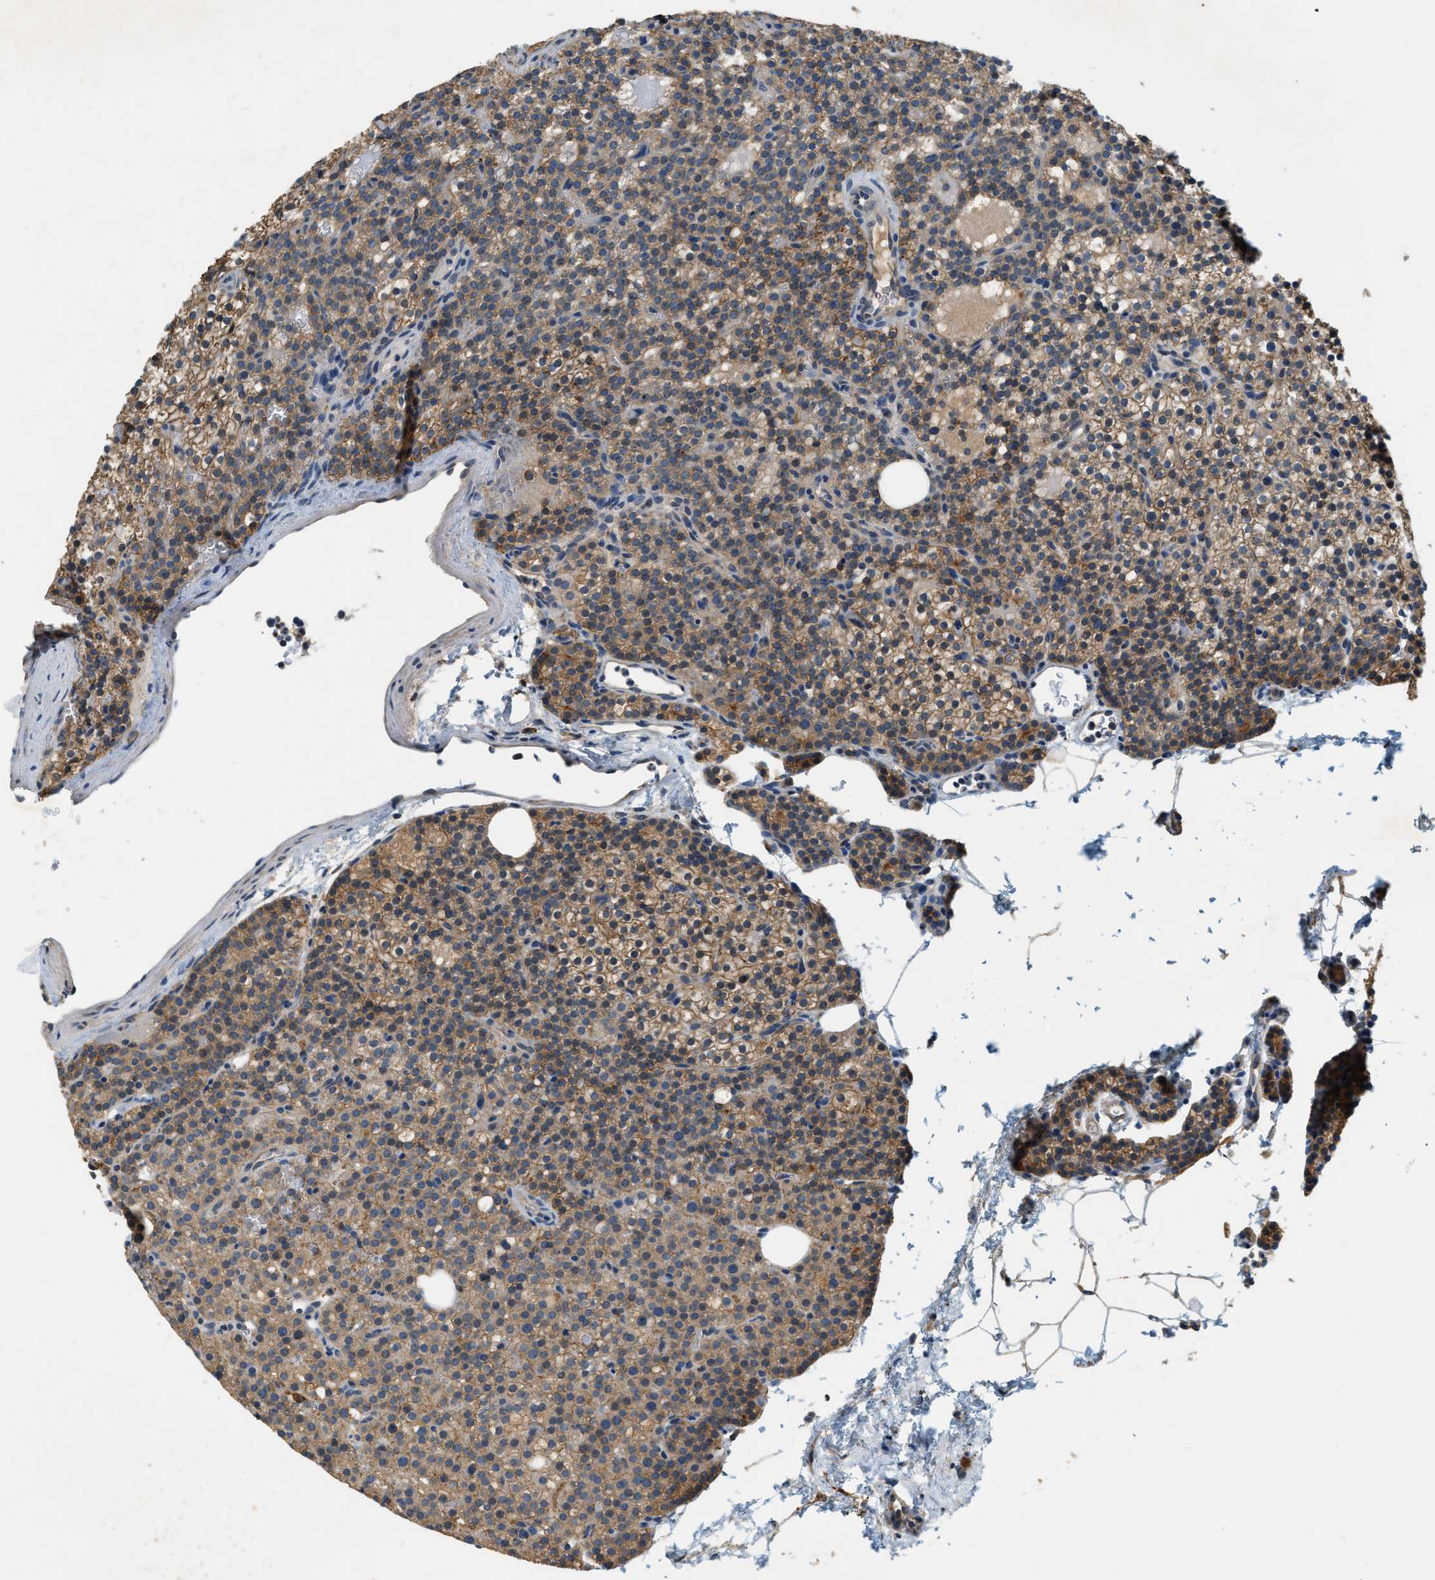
{"staining": {"intensity": "moderate", "quantity": ">75%", "location": "cytoplasmic/membranous"}, "tissue": "parathyroid gland", "cell_type": "Glandular cells", "image_type": "normal", "snomed": [{"axis": "morphology", "description": "Normal tissue, NOS"}, {"axis": "morphology", "description": "Adenoma, NOS"}, {"axis": "topography", "description": "Parathyroid gland"}], "caption": "Glandular cells reveal medium levels of moderate cytoplasmic/membranous positivity in about >75% of cells in benign parathyroid gland. The staining was performed using DAB to visualize the protein expression in brown, while the nuclei were stained in blue with hematoxylin (Magnification: 20x).", "gene": "CFLAR", "patient": {"sex": "female", "age": 74}}